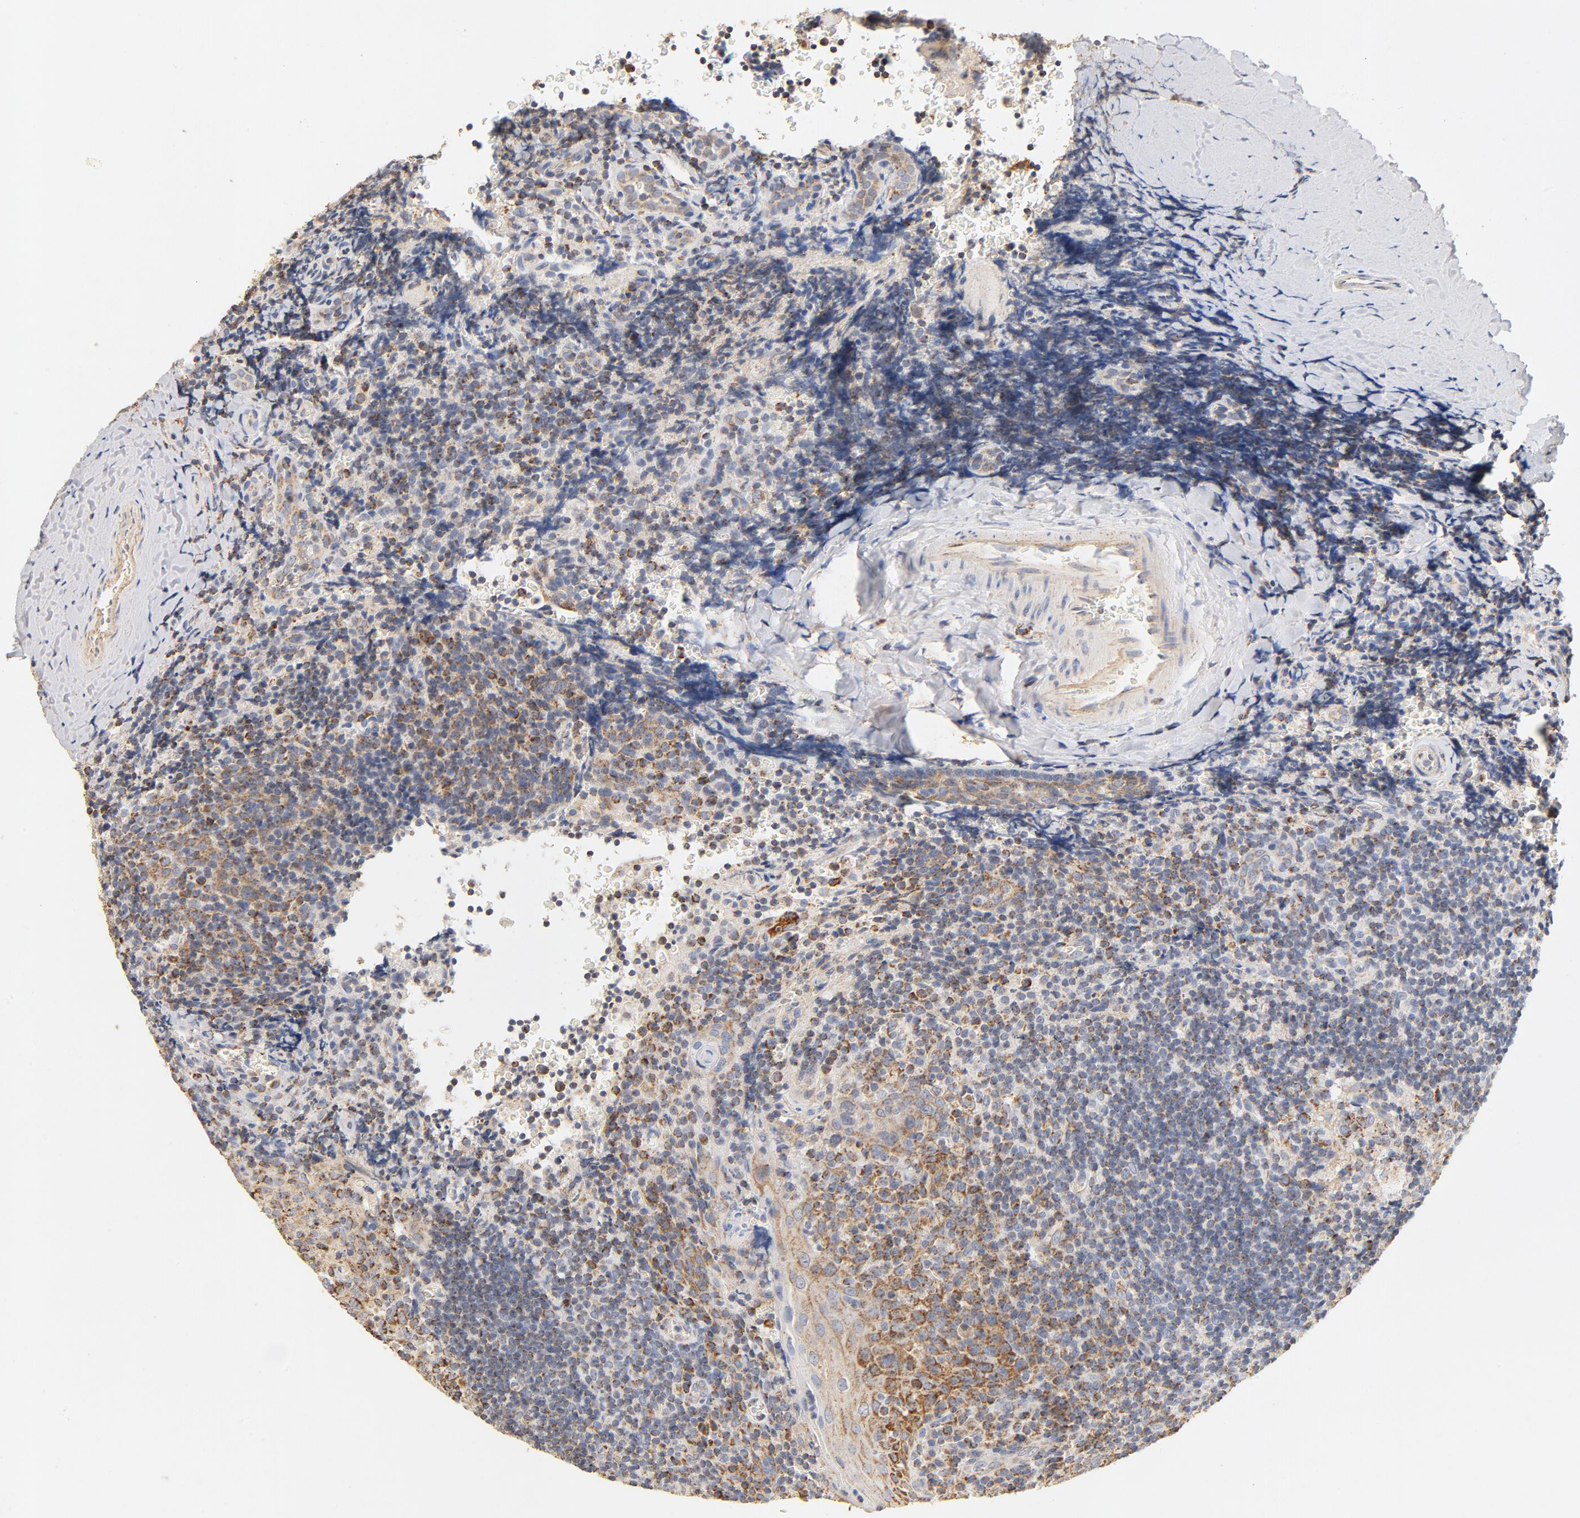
{"staining": {"intensity": "strong", "quantity": ">75%", "location": "cytoplasmic/membranous"}, "tissue": "tonsil", "cell_type": "Germinal center cells", "image_type": "normal", "snomed": [{"axis": "morphology", "description": "Normal tissue, NOS"}, {"axis": "topography", "description": "Tonsil"}], "caption": "Brown immunohistochemical staining in benign tonsil exhibits strong cytoplasmic/membranous expression in about >75% of germinal center cells. The staining was performed using DAB to visualize the protein expression in brown, while the nuclei were stained in blue with hematoxylin (Magnification: 20x).", "gene": "COX4I1", "patient": {"sex": "male", "age": 20}}